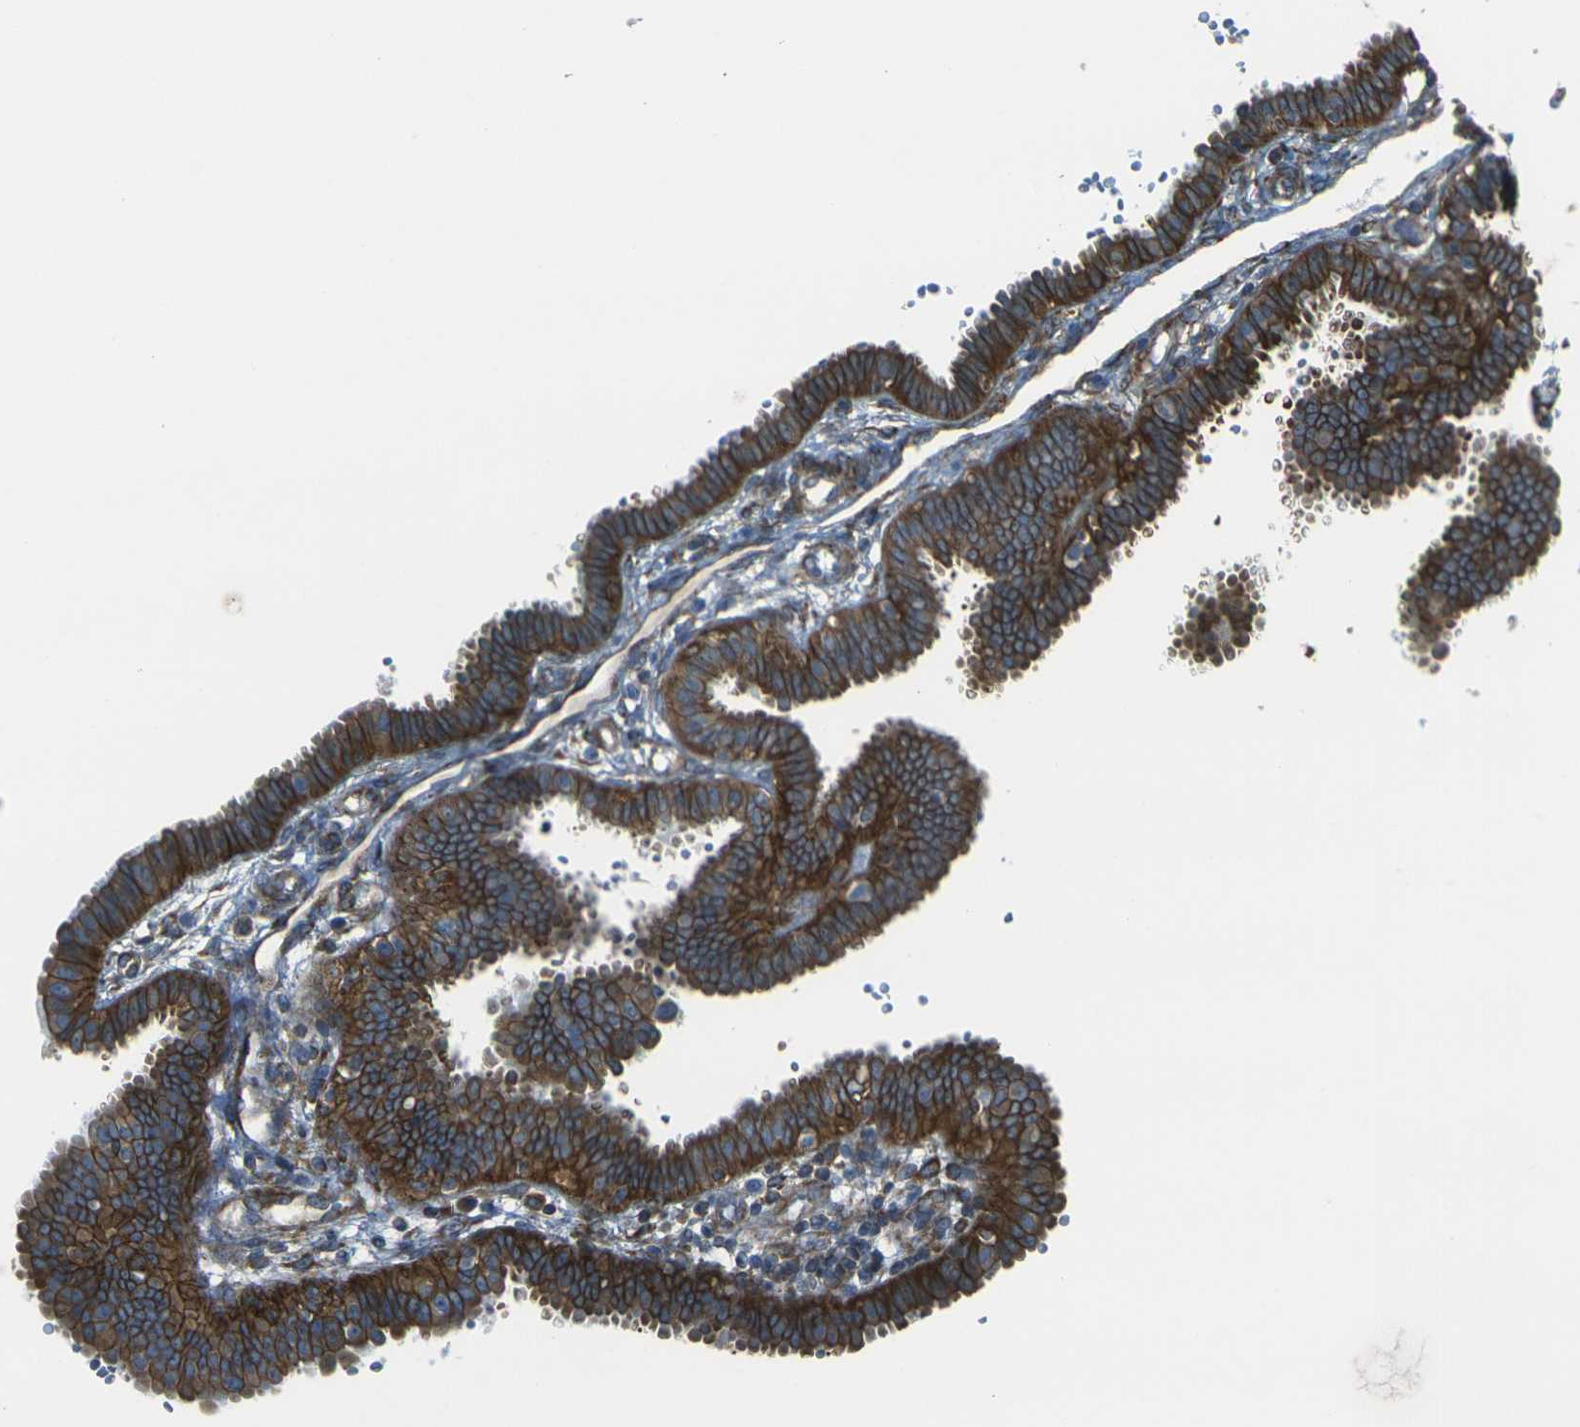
{"staining": {"intensity": "strong", "quantity": ">75%", "location": "cytoplasmic/membranous"}, "tissue": "fallopian tube", "cell_type": "Glandular cells", "image_type": "normal", "snomed": [{"axis": "morphology", "description": "Normal tissue, NOS"}, {"axis": "topography", "description": "Fallopian tube"}], "caption": "This is a photomicrograph of immunohistochemistry staining of benign fallopian tube, which shows strong staining in the cytoplasmic/membranous of glandular cells.", "gene": "CELSR2", "patient": {"sex": "female", "age": 32}}